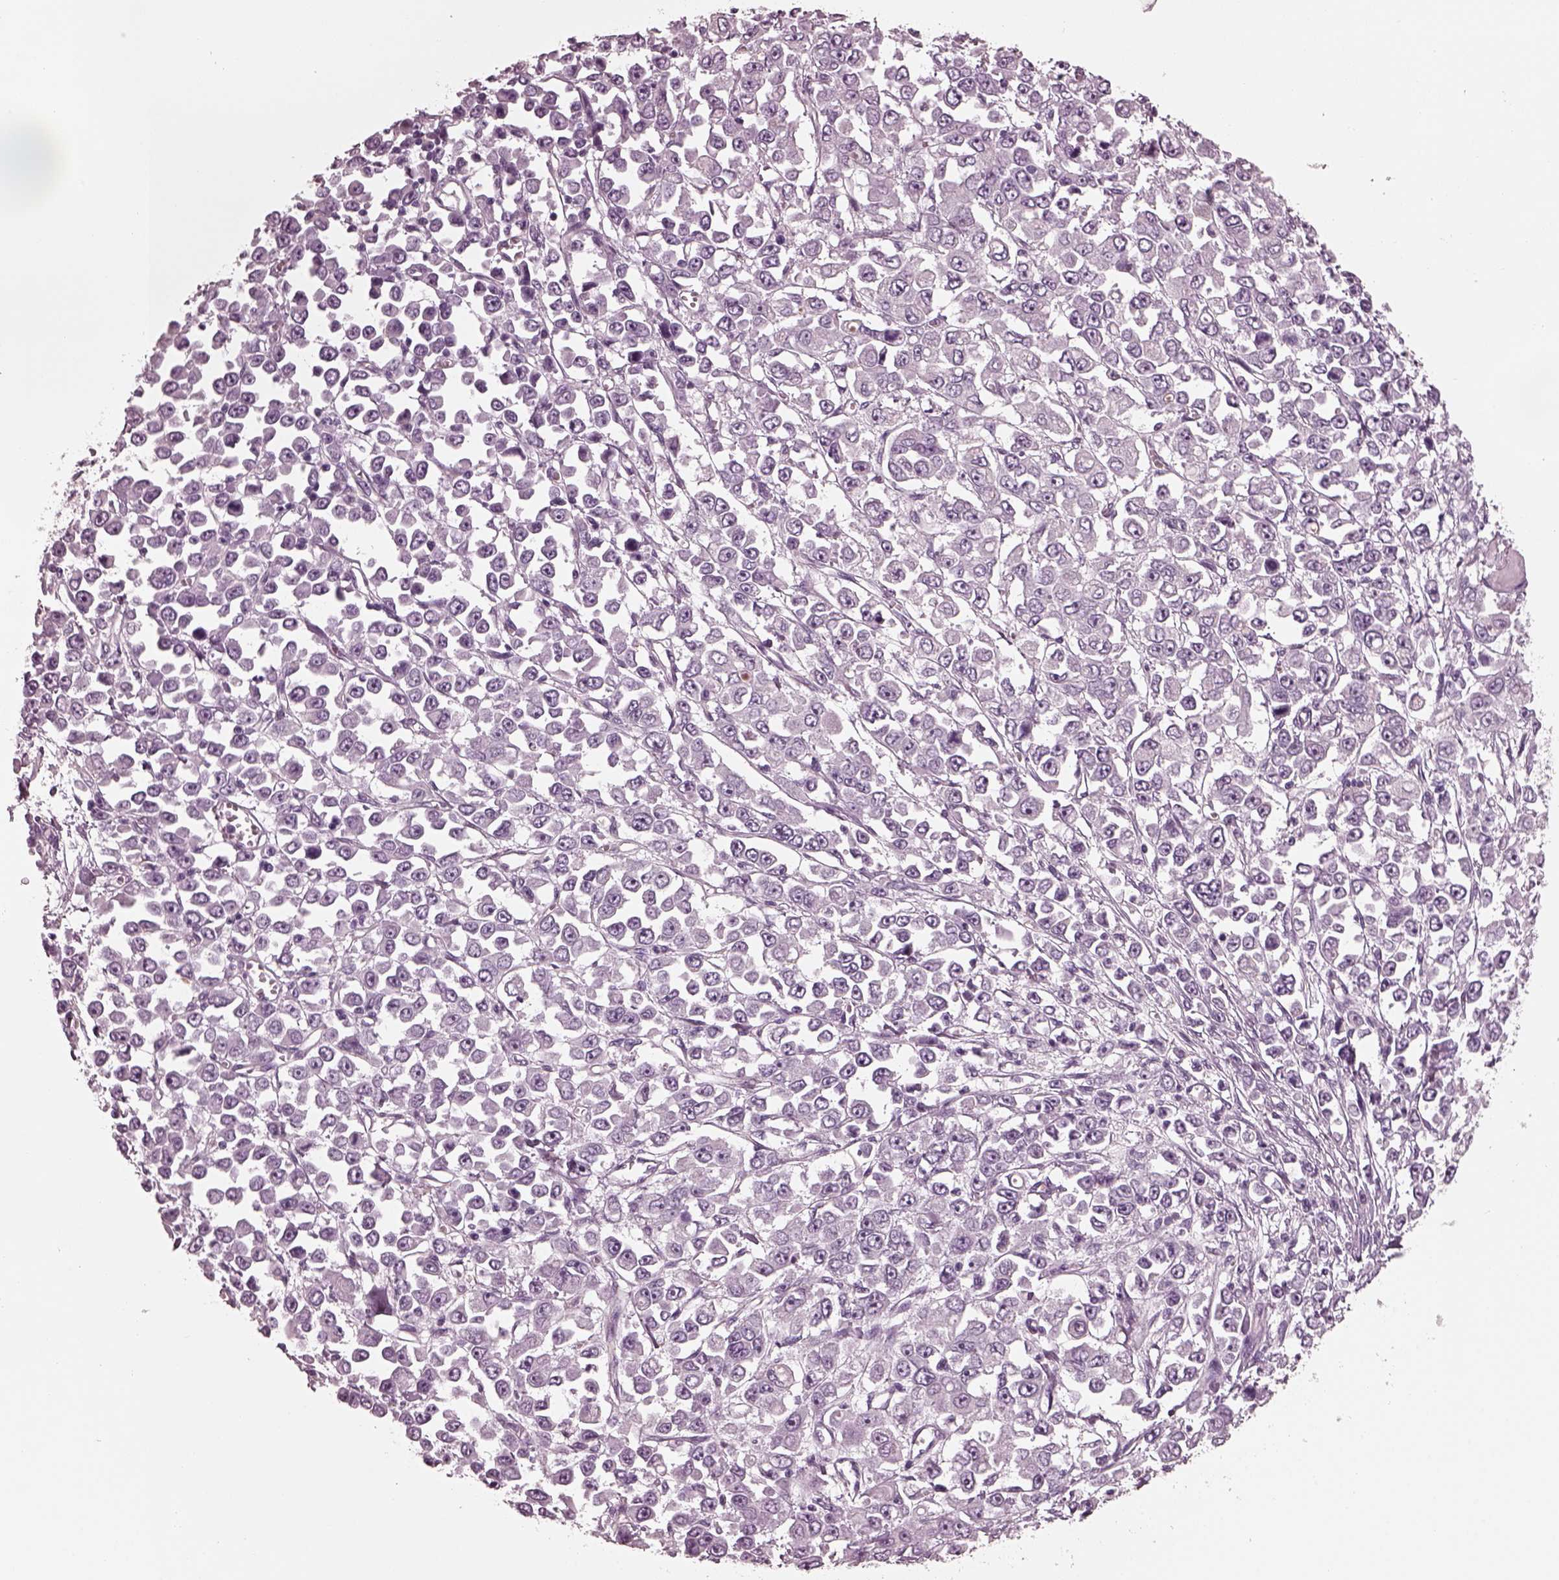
{"staining": {"intensity": "negative", "quantity": "none", "location": "none"}, "tissue": "stomach cancer", "cell_type": "Tumor cells", "image_type": "cancer", "snomed": [{"axis": "morphology", "description": "Adenocarcinoma, NOS"}, {"axis": "topography", "description": "Stomach, upper"}], "caption": "Immunohistochemical staining of adenocarcinoma (stomach) exhibits no significant positivity in tumor cells.", "gene": "CGA", "patient": {"sex": "male", "age": 70}}